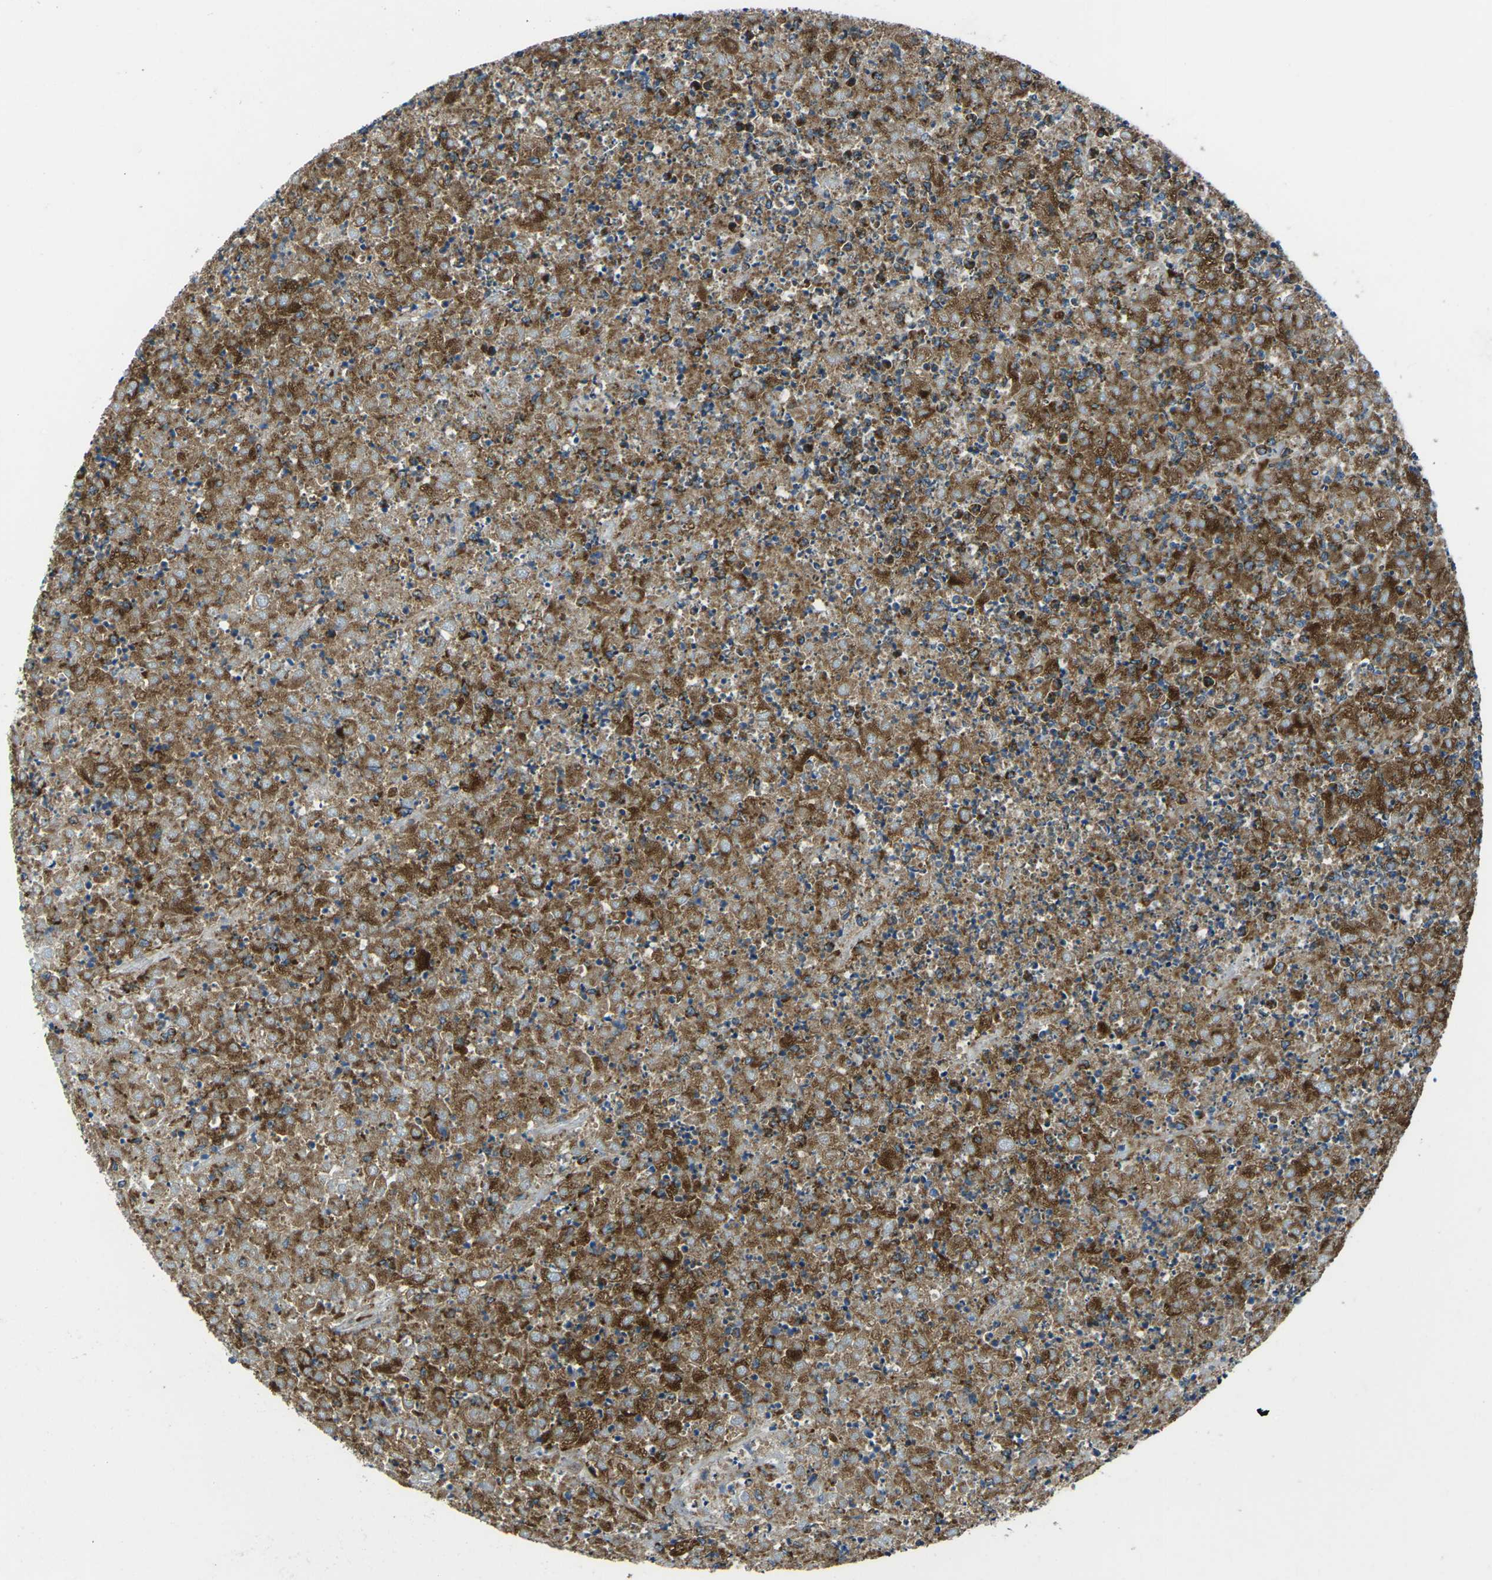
{"staining": {"intensity": "strong", "quantity": "25%-75%", "location": "cytoplasmic/membranous"}, "tissue": "renal cancer", "cell_type": "Tumor cells", "image_type": "cancer", "snomed": [{"axis": "morphology", "description": "Adenocarcinoma, NOS"}, {"axis": "topography", "description": "Kidney"}], "caption": "Renal adenocarcinoma tissue reveals strong cytoplasmic/membranous expression in about 25%-75% of tumor cells, visualized by immunohistochemistry. (DAB IHC with brightfield microscopy, high magnification).", "gene": "CDK17", "patient": {"sex": "female", "age": 54}}